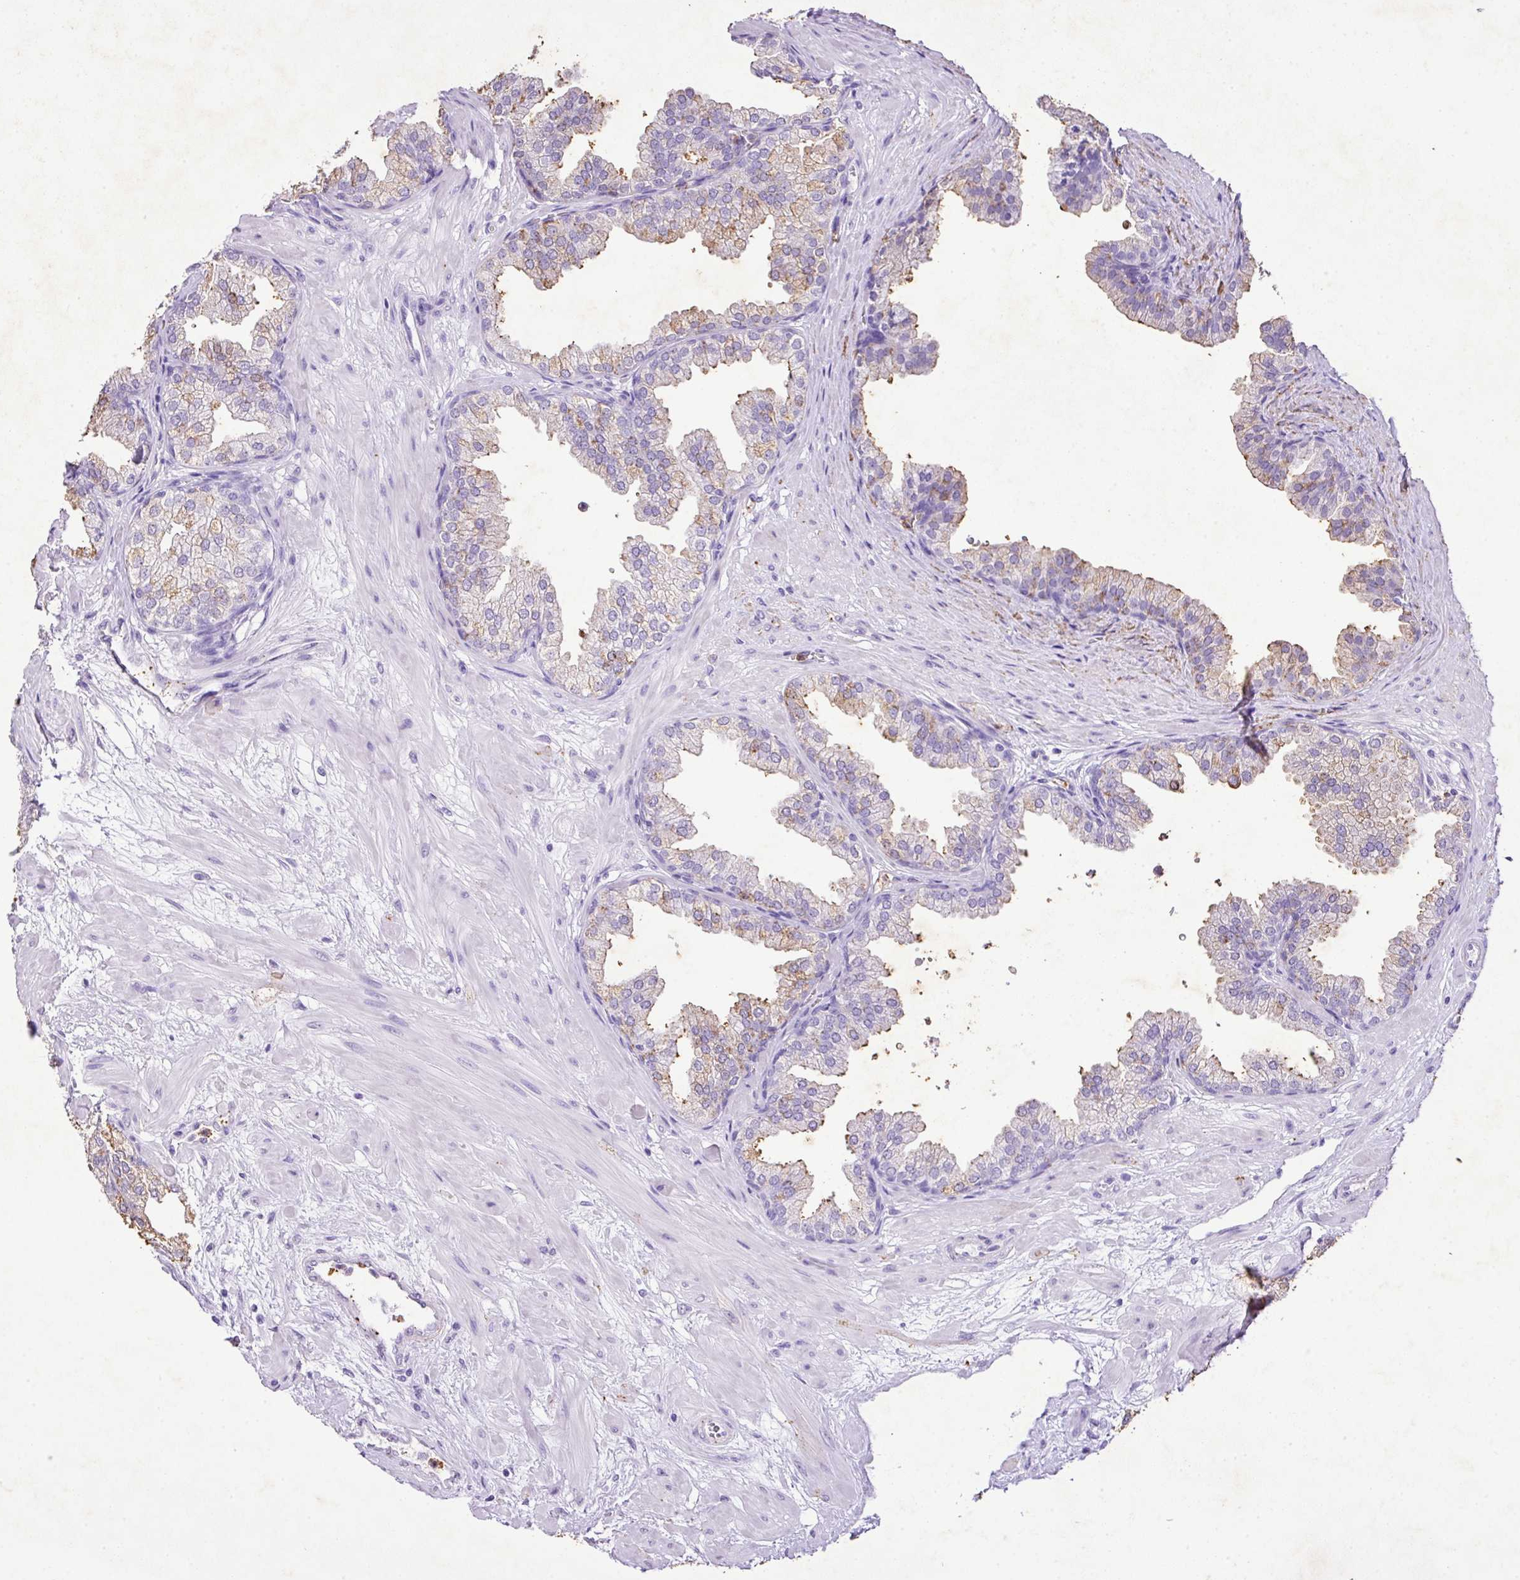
{"staining": {"intensity": "moderate", "quantity": "25%-75%", "location": "cytoplasmic/membranous"}, "tissue": "prostate", "cell_type": "Glandular cells", "image_type": "normal", "snomed": [{"axis": "morphology", "description": "Normal tissue, NOS"}, {"axis": "topography", "description": "Prostate"}], "caption": "Immunohistochemical staining of unremarkable human prostate exhibits moderate cytoplasmic/membranous protein staining in approximately 25%-75% of glandular cells. The protein of interest is stained brown, and the nuclei are stained in blue (DAB (3,3'-diaminobenzidine) IHC with brightfield microscopy, high magnification).", "gene": "KCNJ11", "patient": {"sex": "male", "age": 37}}